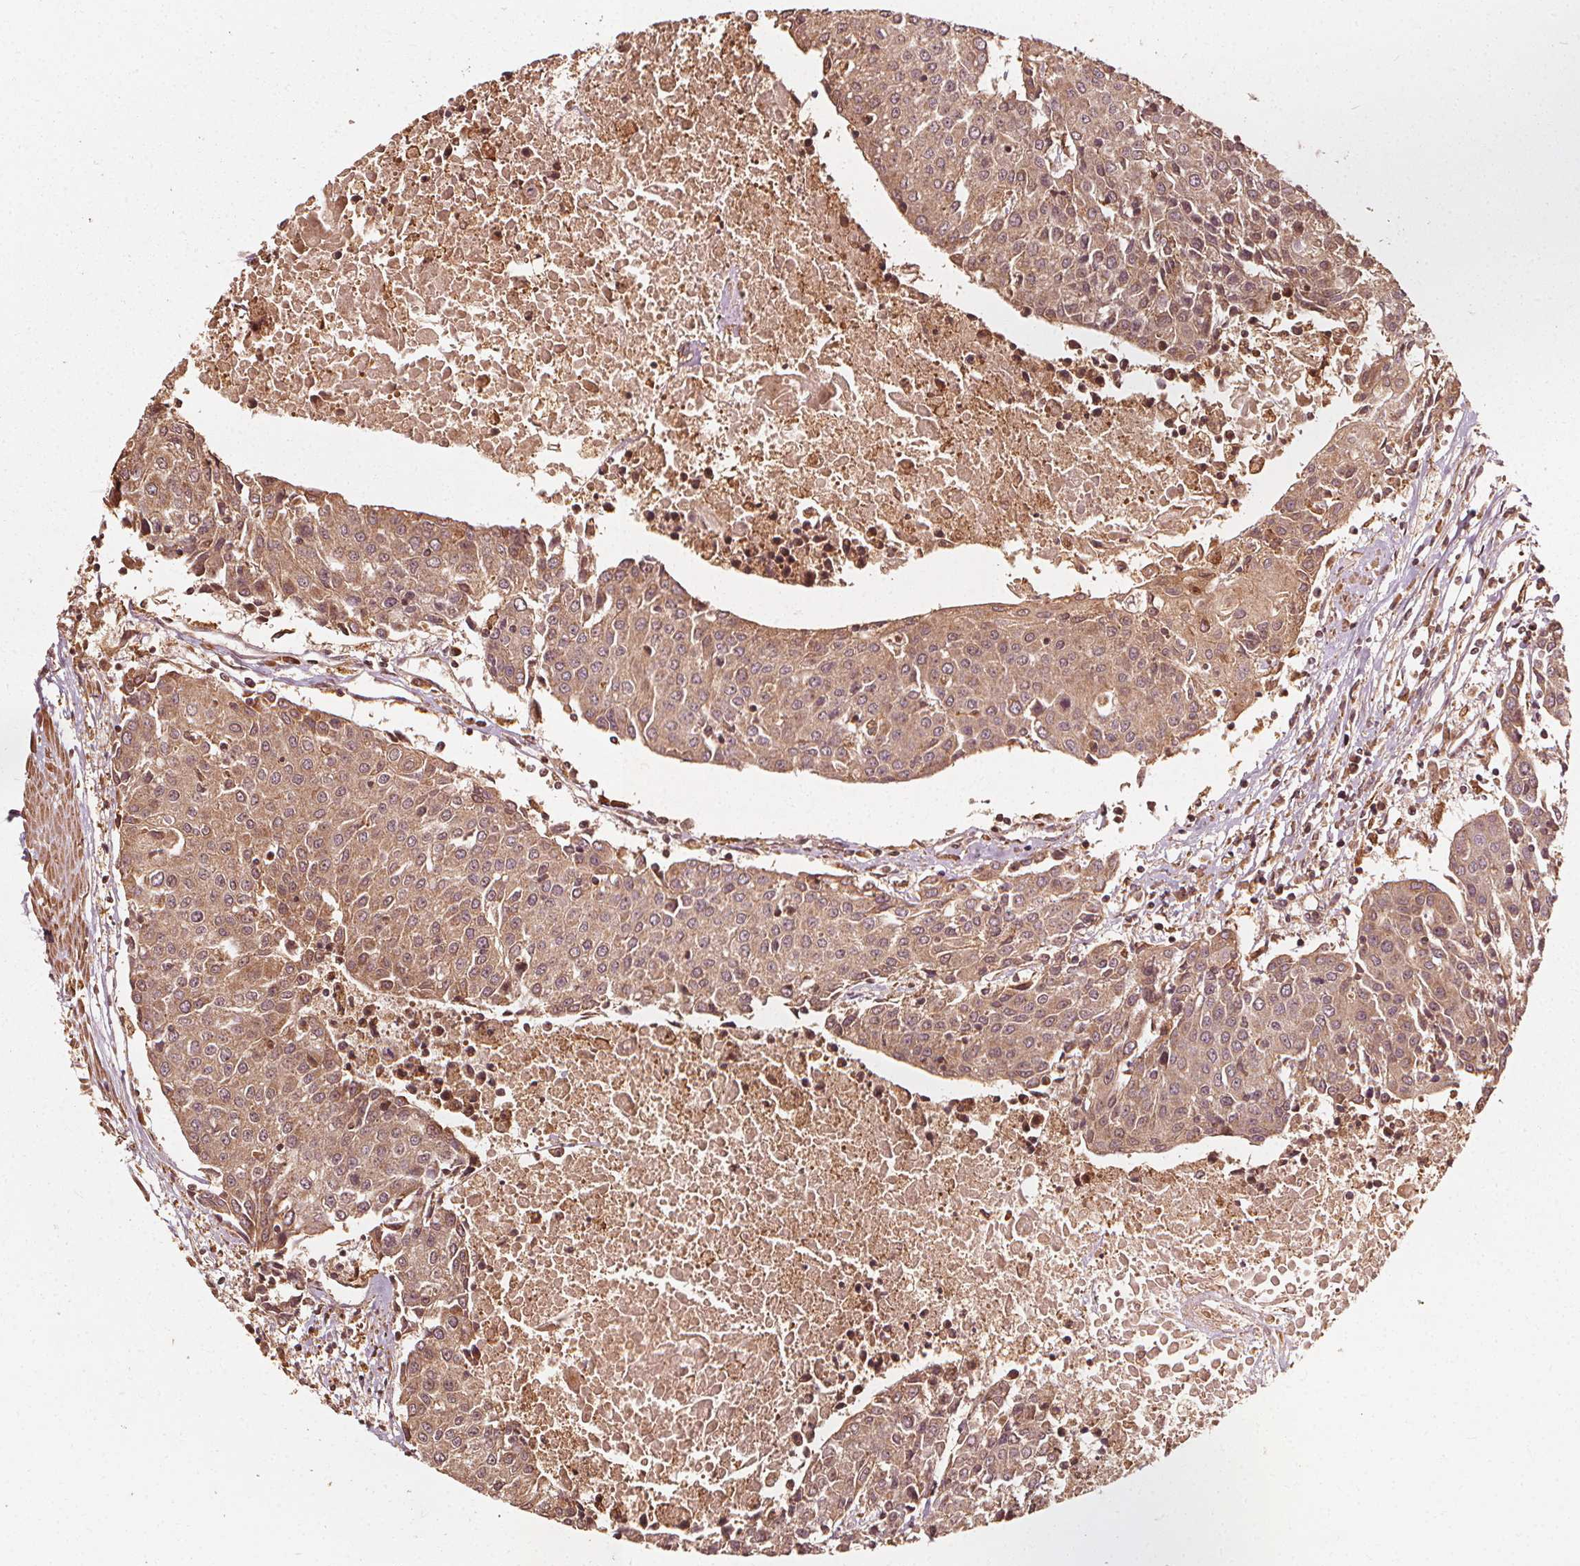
{"staining": {"intensity": "moderate", "quantity": ">75%", "location": "cytoplasmic/membranous,nuclear"}, "tissue": "urothelial cancer", "cell_type": "Tumor cells", "image_type": "cancer", "snomed": [{"axis": "morphology", "description": "Urothelial carcinoma, High grade"}, {"axis": "topography", "description": "Urinary bladder"}], "caption": "Brown immunohistochemical staining in urothelial cancer exhibits moderate cytoplasmic/membranous and nuclear staining in about >75% of tumor cells.", "gene": "NPC1", "patient": {"sex": "female", "age": 85}}